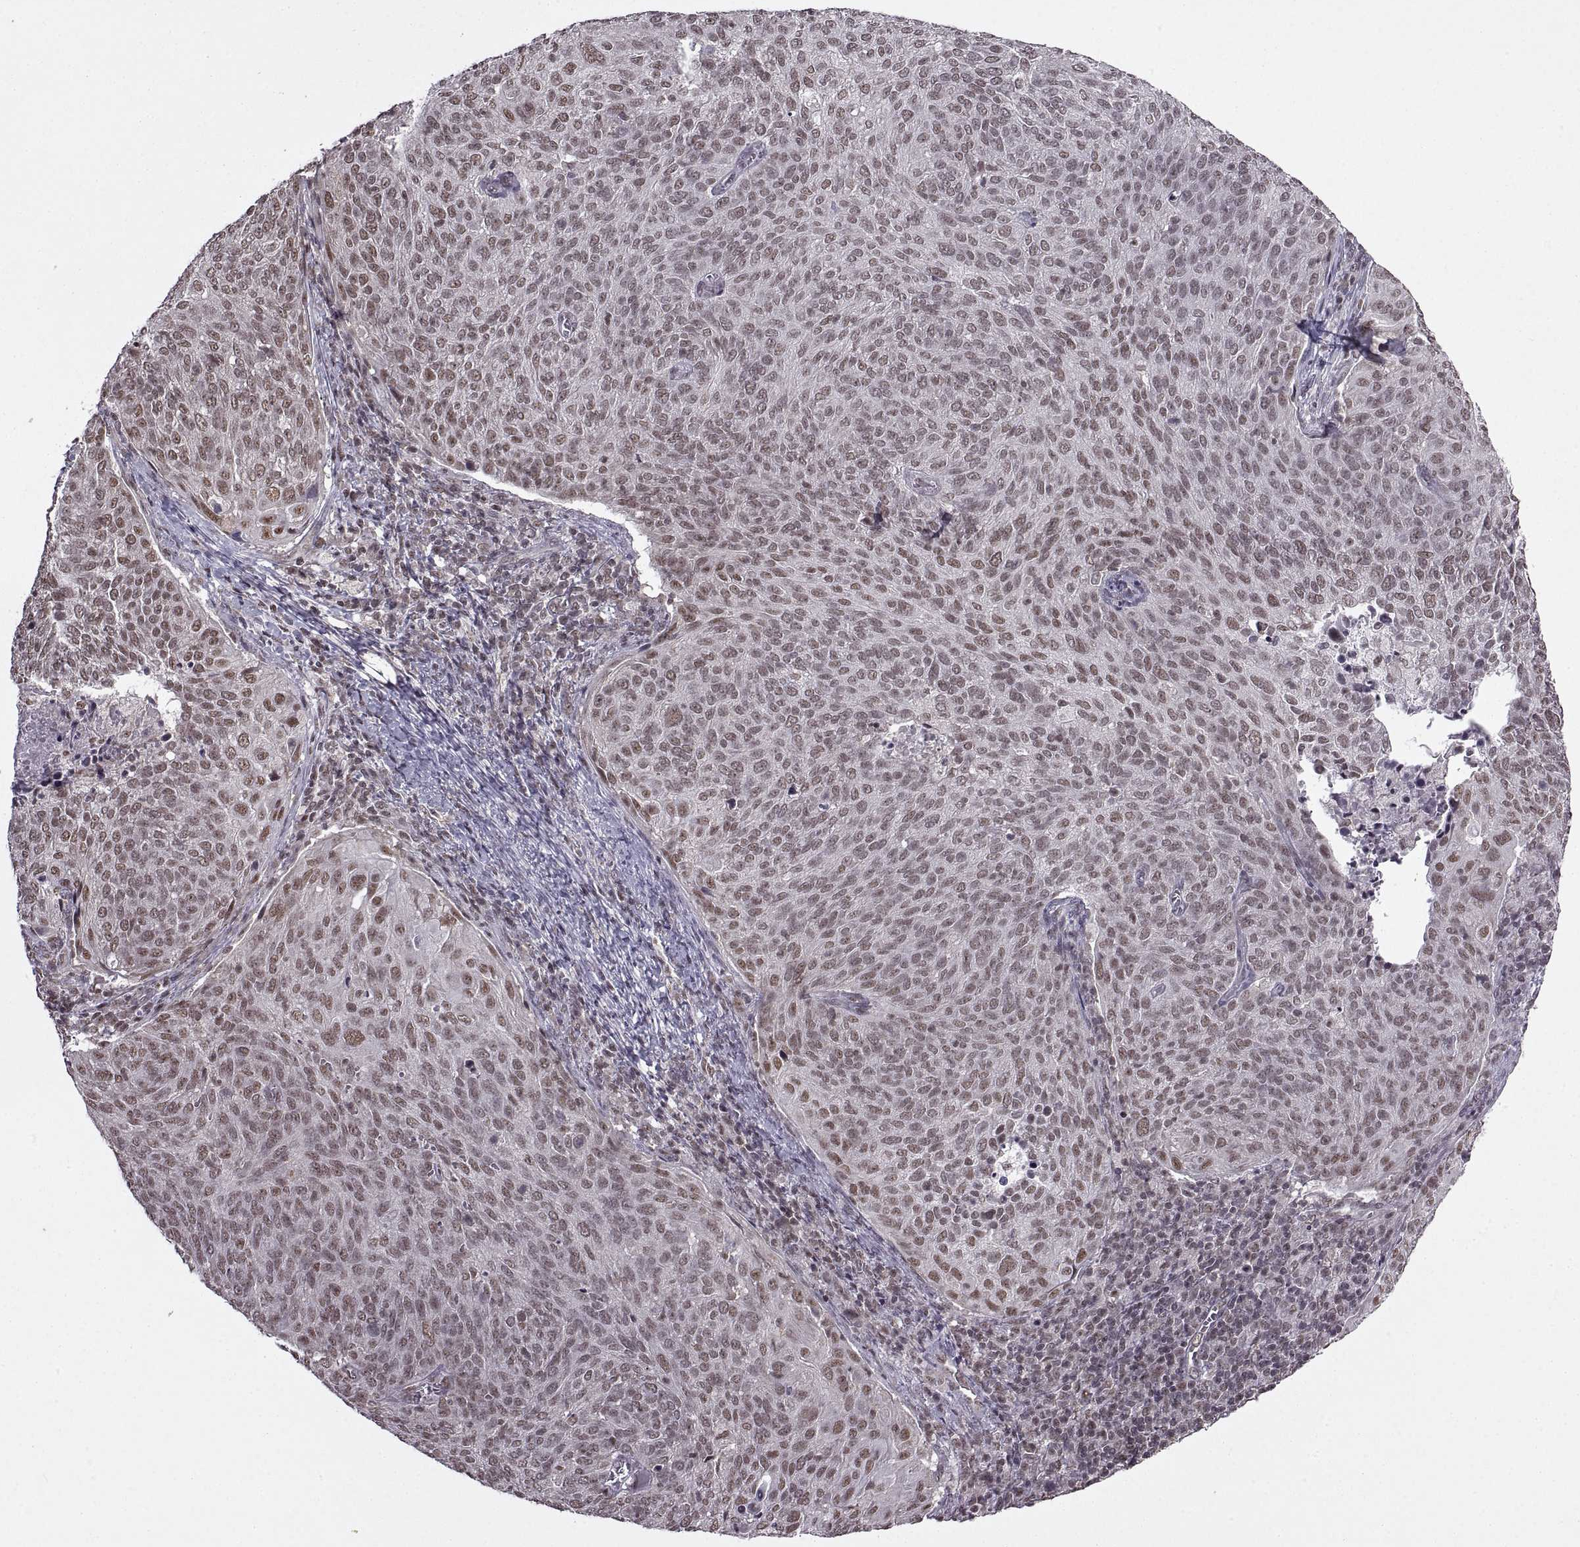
{"staining": {"intensity": "weak", "quantity": "25%-75%", "location": "nuclear"}, "tissue": "cervical cancer", "cell_type": "Tumor cells", "image_type": "cancer", "snomed": [{"axis": "morphology", "description": "Squamous cell carcinoma, NOS"}, {"axis": "topography", "description": "Cervix"}], "caption": "Weak nuclear expression for a protein is seen in about 25%-75% of tumor cells of cervical cancer (squamous cell carcinoma) using immunohistochemistry (IHC).", "gene": "INTS3", "patient": {"sex": "female", "age": 39}}